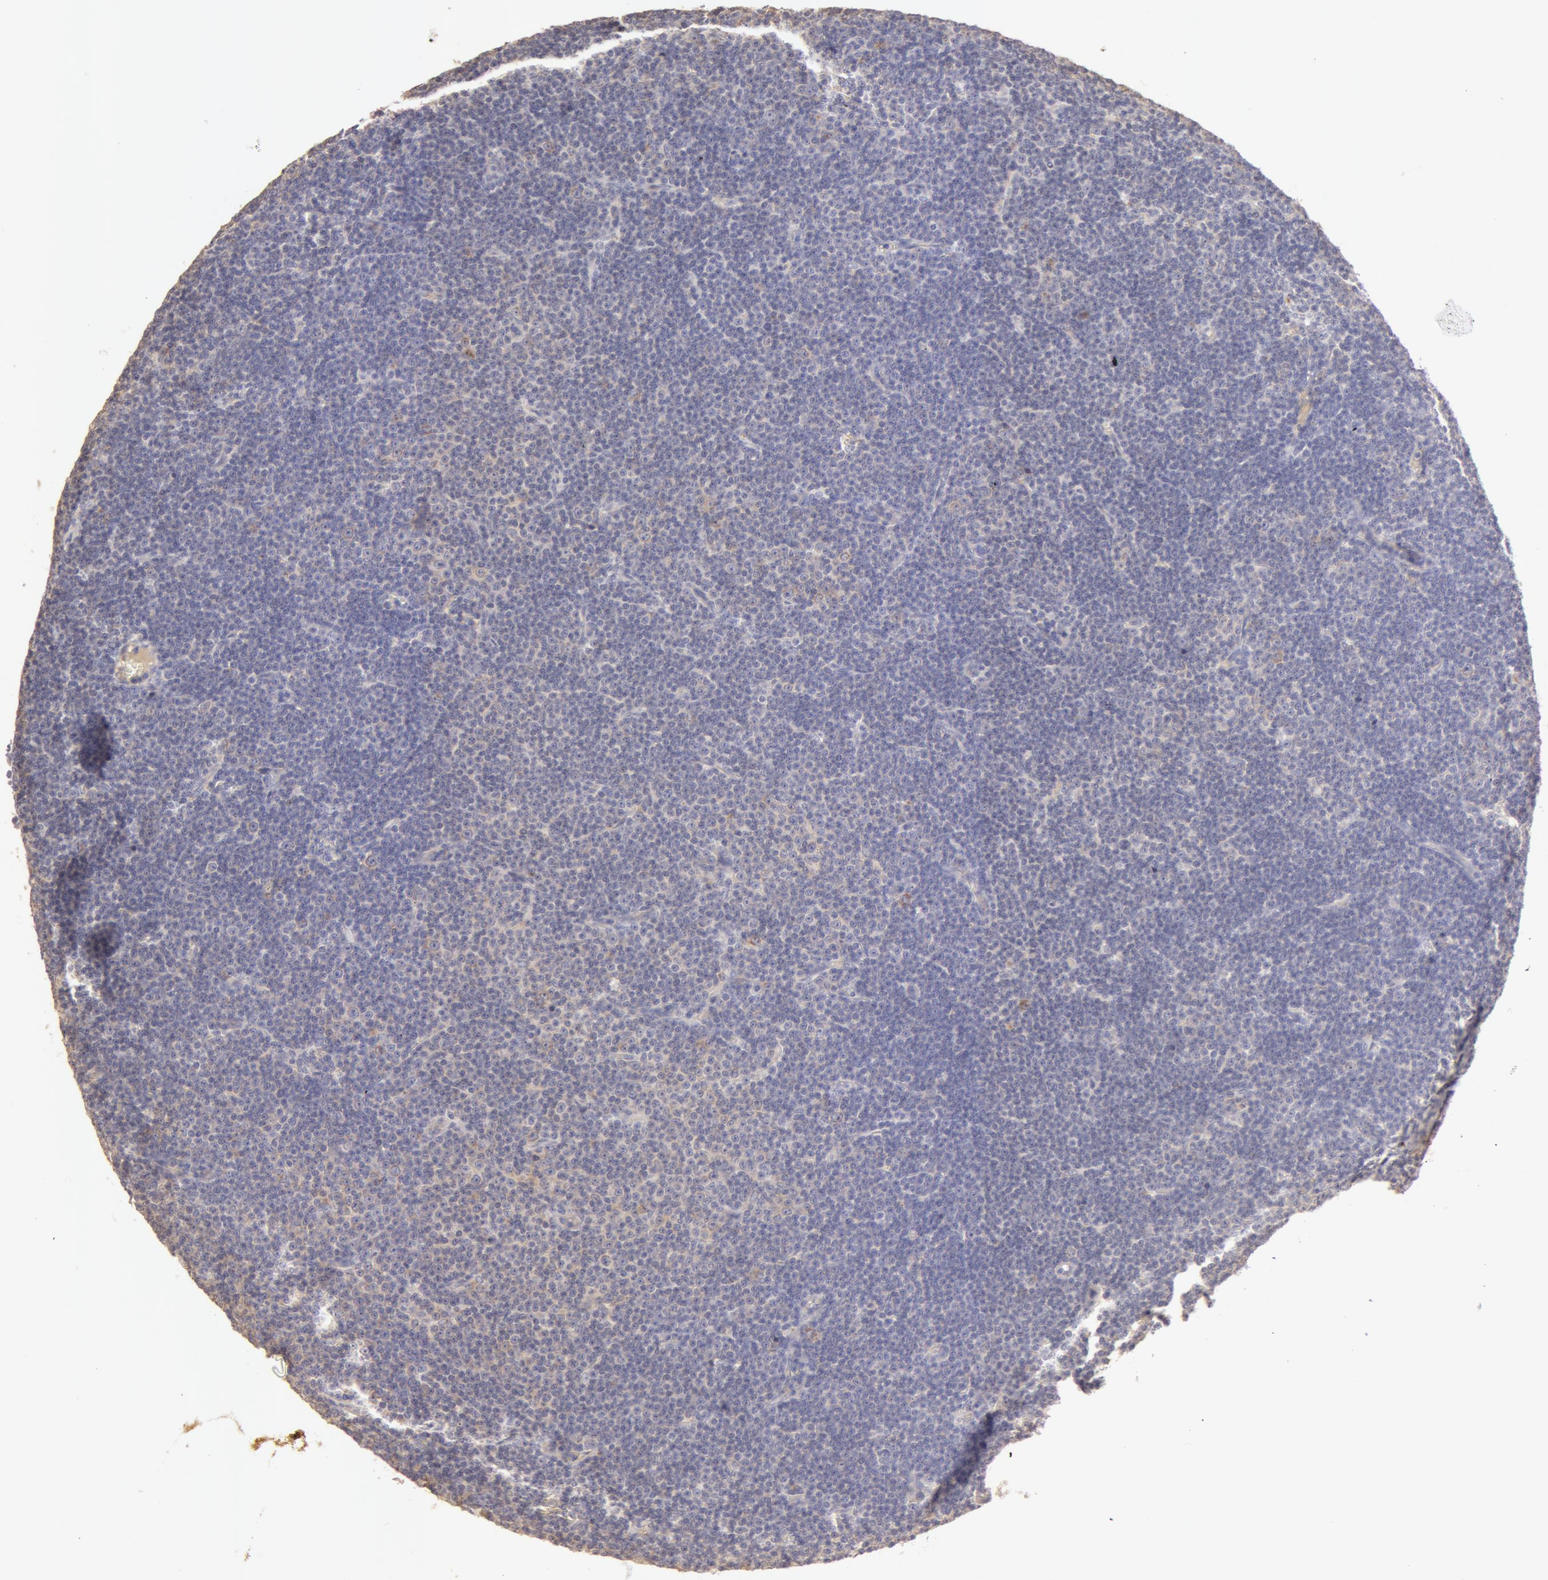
{"staining": {"intensity": "negative", "quantity": "none", "location": "none"}, "tissue": "lymphoma", "cell_type": "Tumor cells", "image_type": "cancer", "snomed": [{"axis": "morphology", "description": "Malignant lymphoma, non-Hodgkin's type, Low grade"}, {"axis": "topography", "description": "Lymph node"}], "caption": "Immunohistochemistry (IHC) micrograph of lymphoma stained for a protein (brown), which demonstrates no staining in tumor cells. (DAB IHC visualized using brightfield microscopy, high magnification).", "gene": "TF", "patient": {"sex": "male", "age": 57}}